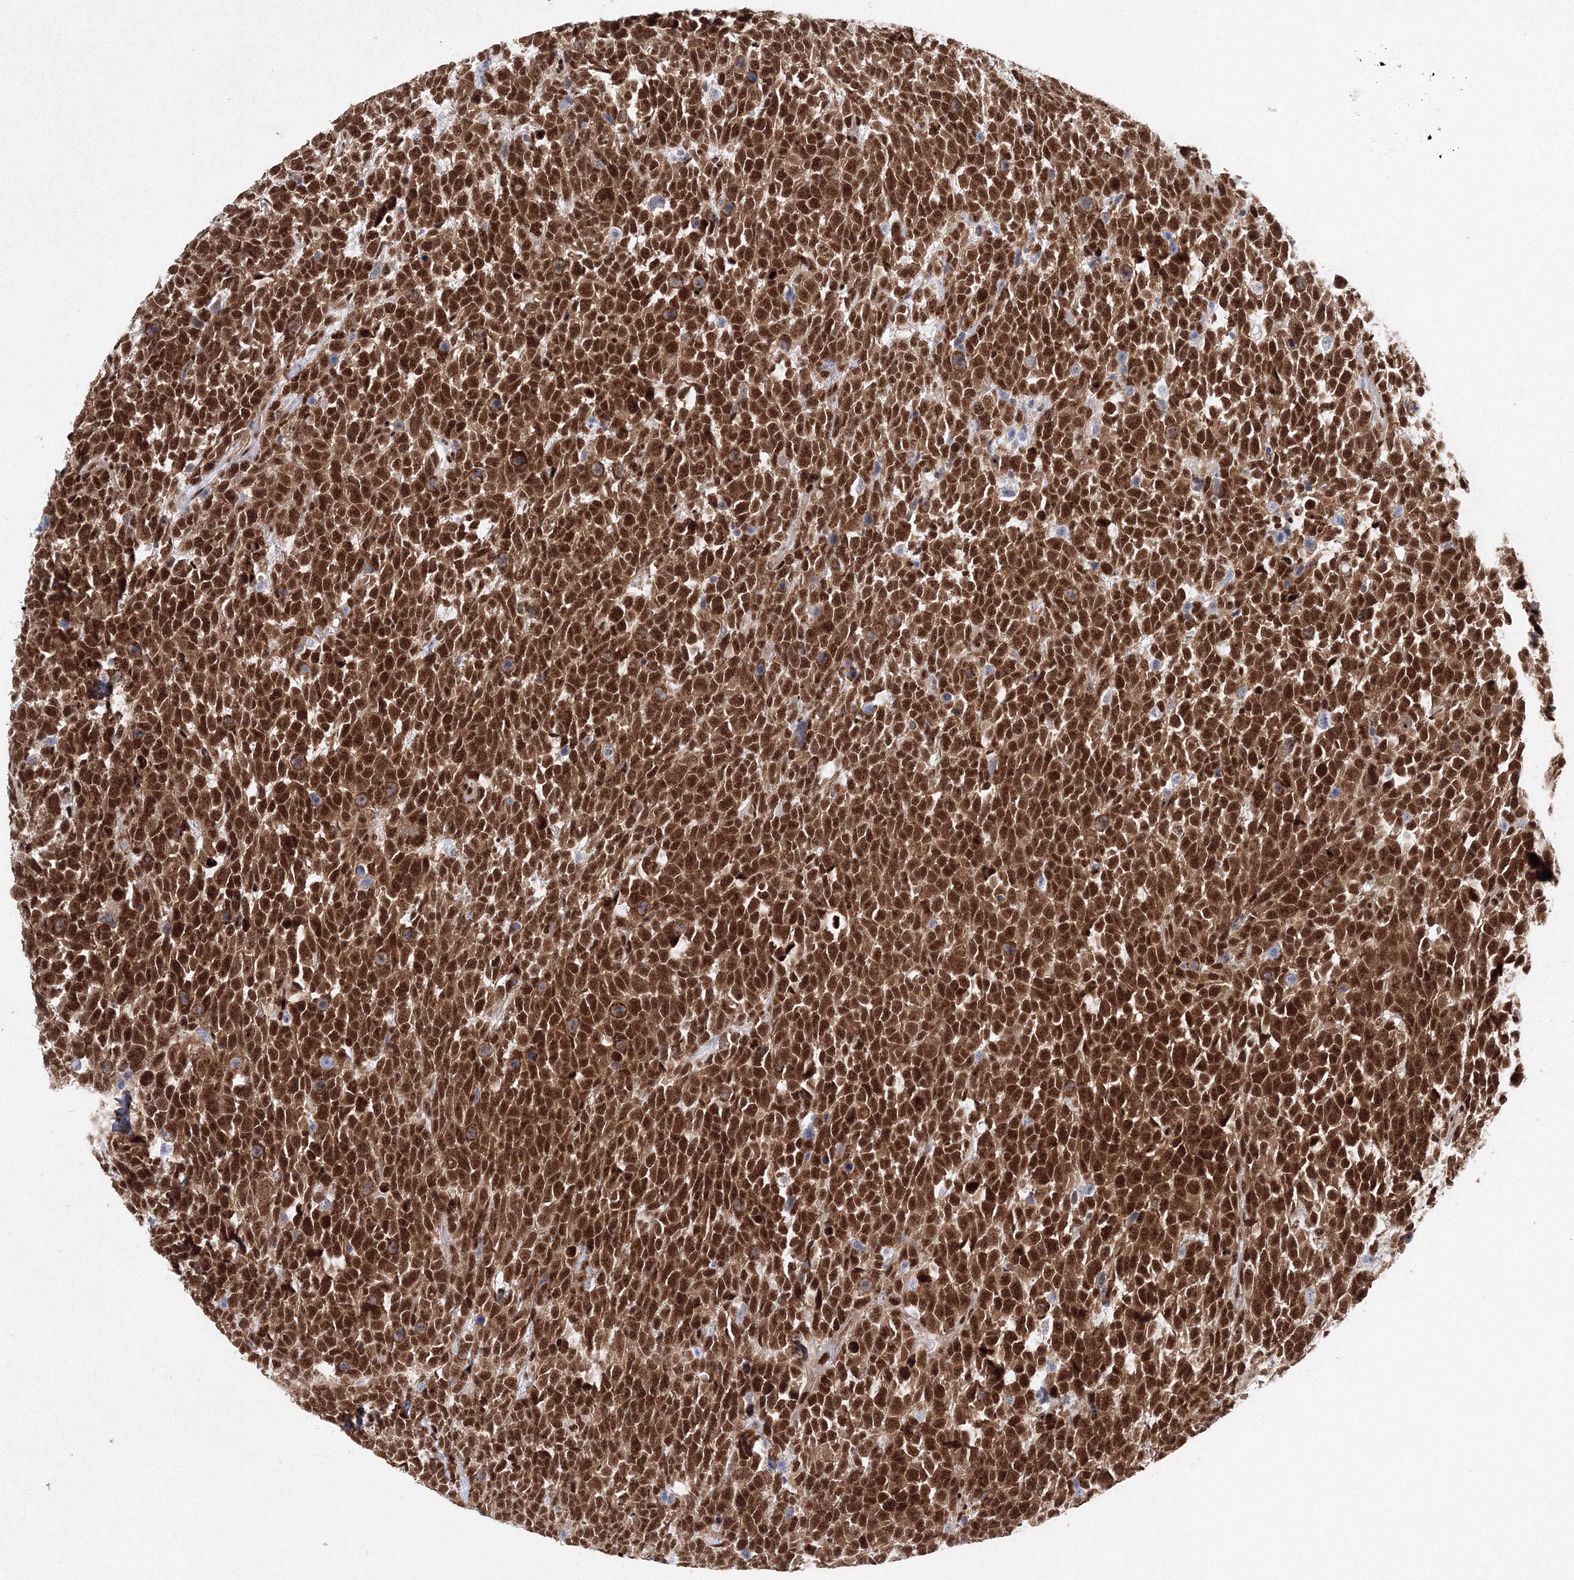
{"staining": {"intensity": "strong", "quantity": ">75%", "location": "cytoplasmic/membranous,nuclear"}, "tissue": "urothelial cancer", "cell_type": "Tumor cells", "image_type": "cancer", "snomed": [{"axis": "morphology", "description": "Urothelial carcinoma, High grade"}, {"axis": "topography", "description": "Urinary bladder"}], "caption": "Immunohistochemical staining of human high-grade urothelial carcinoma demonstrates high levels of strong cytoplasmic/membranous and nuclear expression in about >75% of tumor cells.", "gene": "SNRPC", "patient": {"sex": "female", "age": 82}}